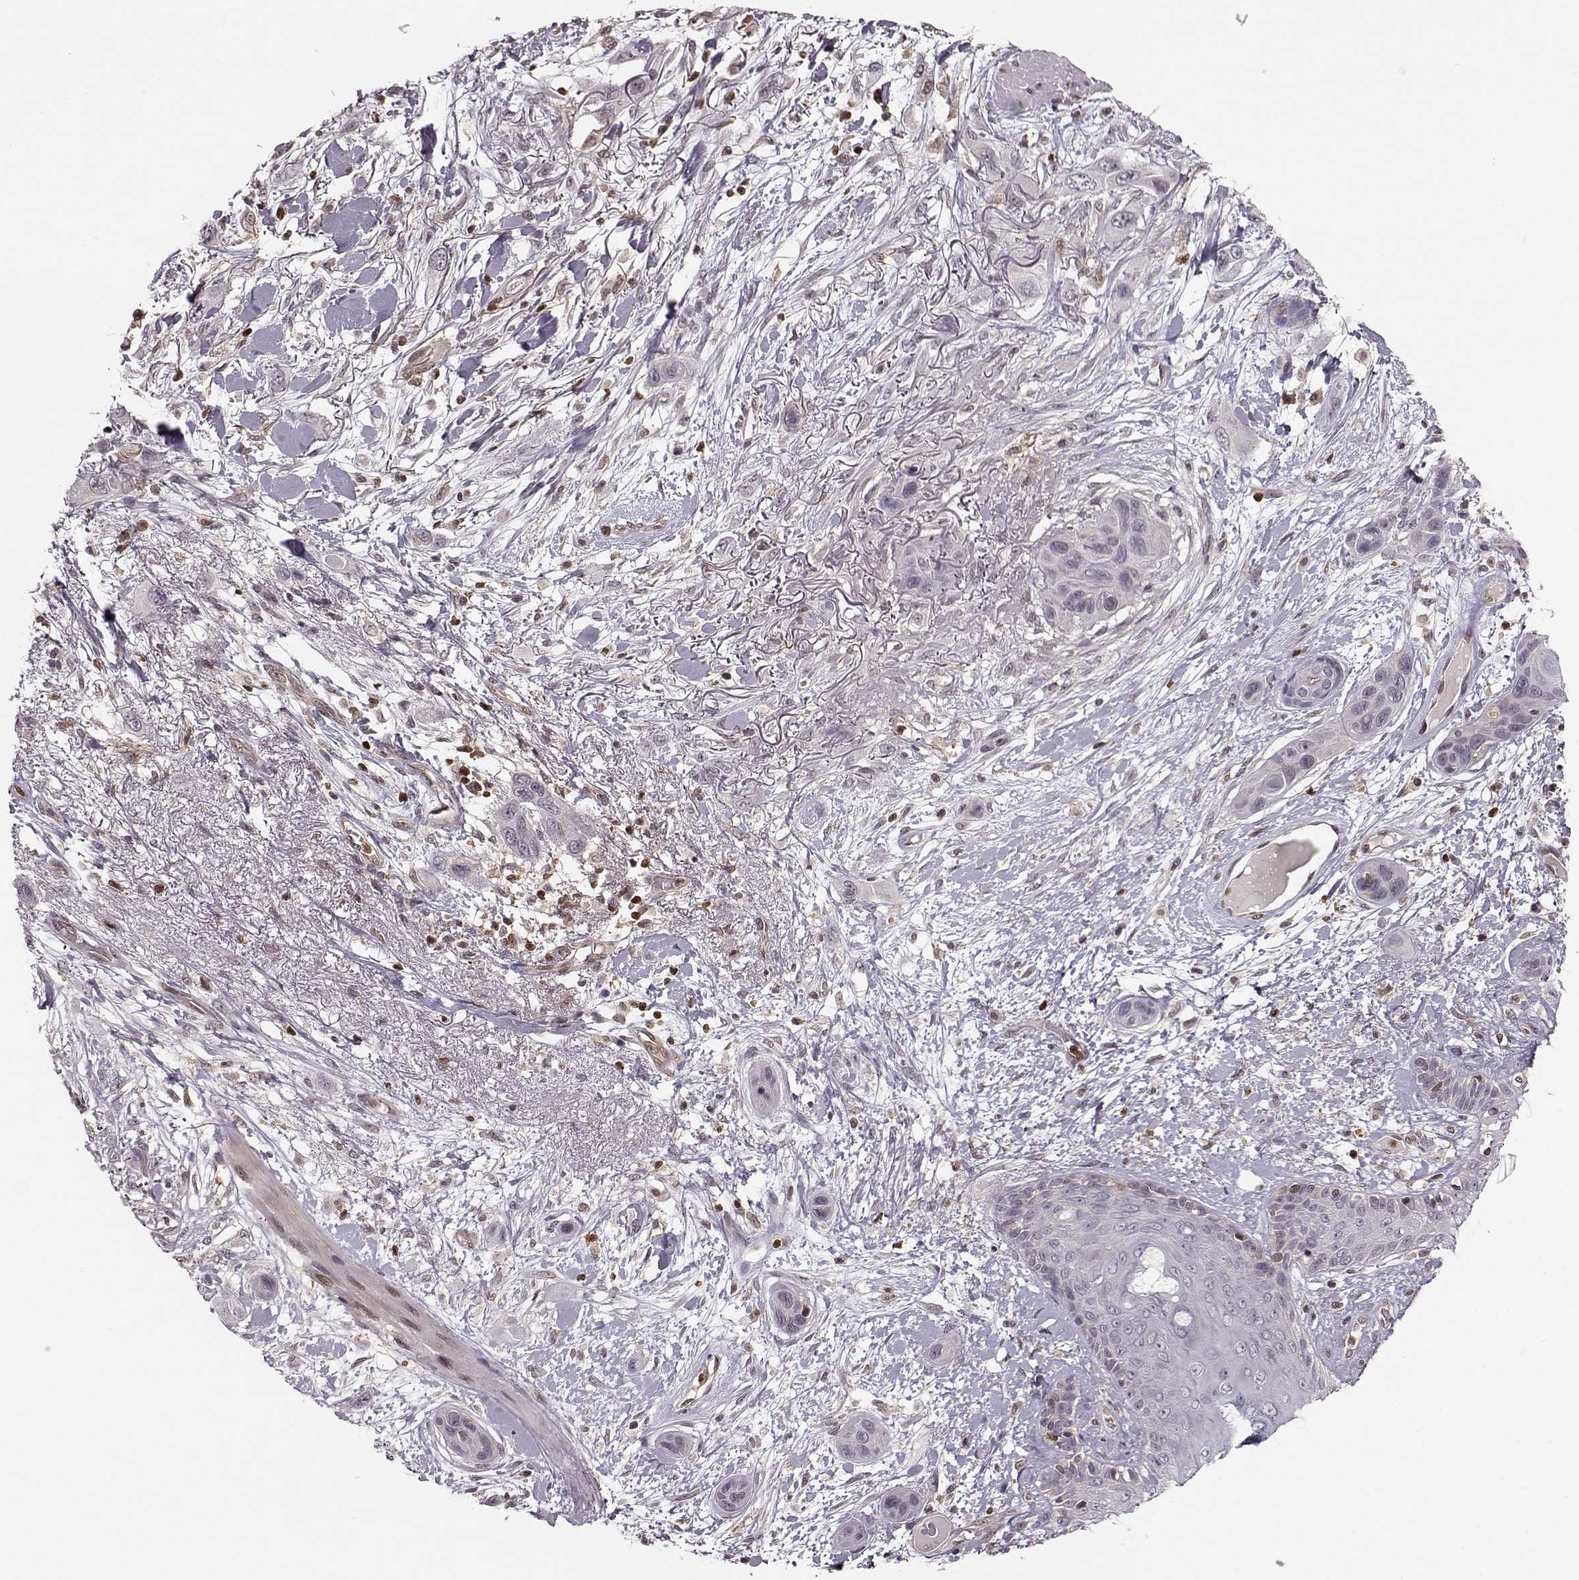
{"staining": {"intensity": "negative", "quantity": "none", "location": "none"}, "tissue": "skin cancer", "cell_type": "Tumor cells", "image_type": "cancer", "snomed": [{"axis": "morphology", "description": "Squamous cell carcinoma, NOS"}, {"axis": "topography", "description": "Skin"}], "caption": "Skin cancer (squamous cell carcinoma) was stained to show a protein in brown. There is no significant staining in tumor cells.", "gene": "MFSD1", "patient": {"sex": "male", "age": 79}}